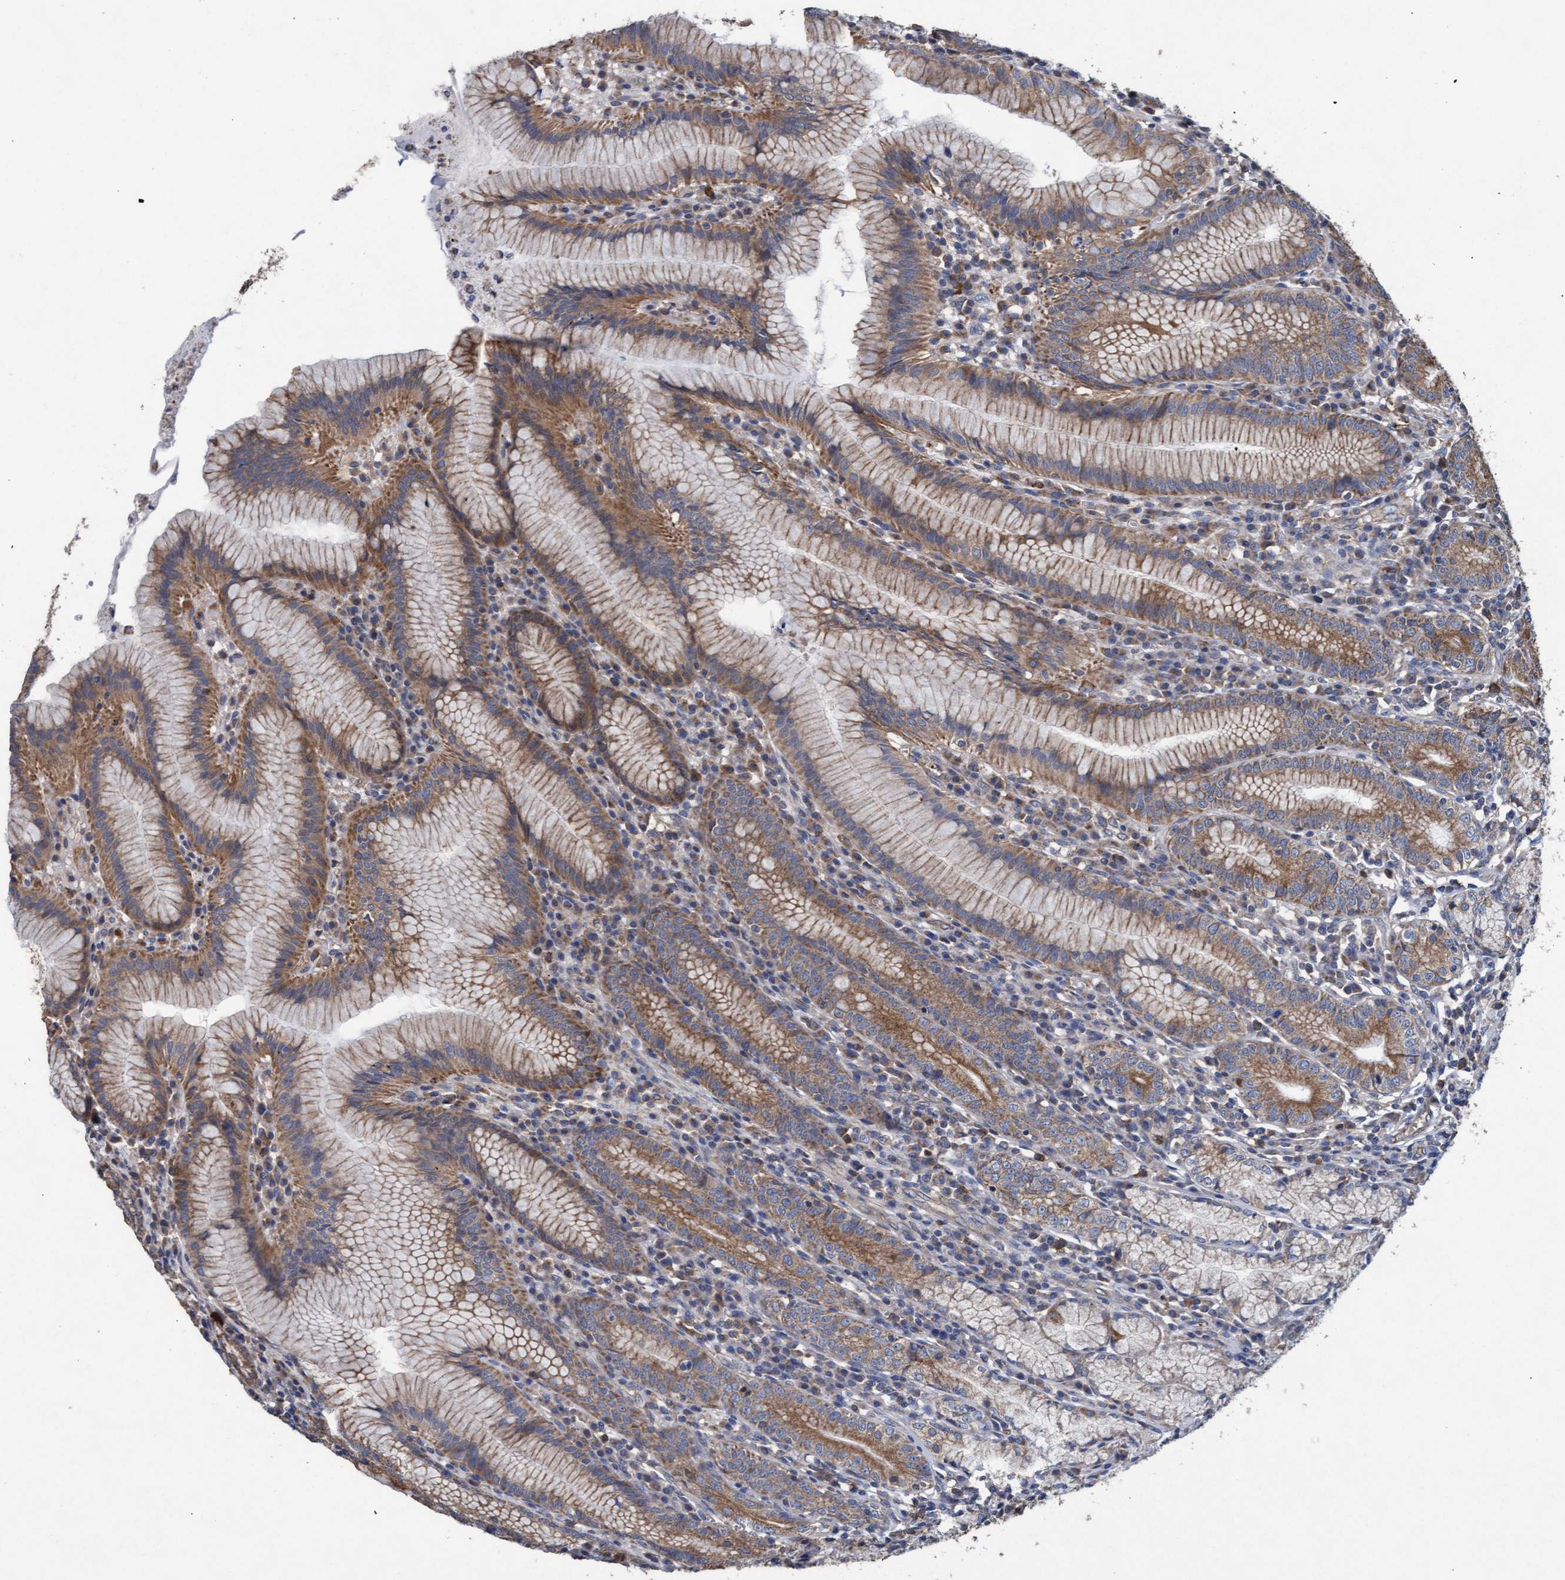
{"staining": {"intensity": "moderate", "quantity": ">75%", "location": "cytoplasmic/membranous"}, "tissue": "stomach", "cell_type": "Glandular cells", "image_type": "normal", "snomed": [{"axis": "morphology", "description": "Normal tissue, NOS"}, {"axis": "topography", "description": "Stomach"}], "caption": "A high-resolution micrograph shows immunohistochemistry (IHC) staining of unremarkable stomach, which exhibits moderate cytoplasmic/membranous staining in about >75% of glandular cells.", "gene": "MRPL38", "patient": {"sex": "male", "age": 55}}